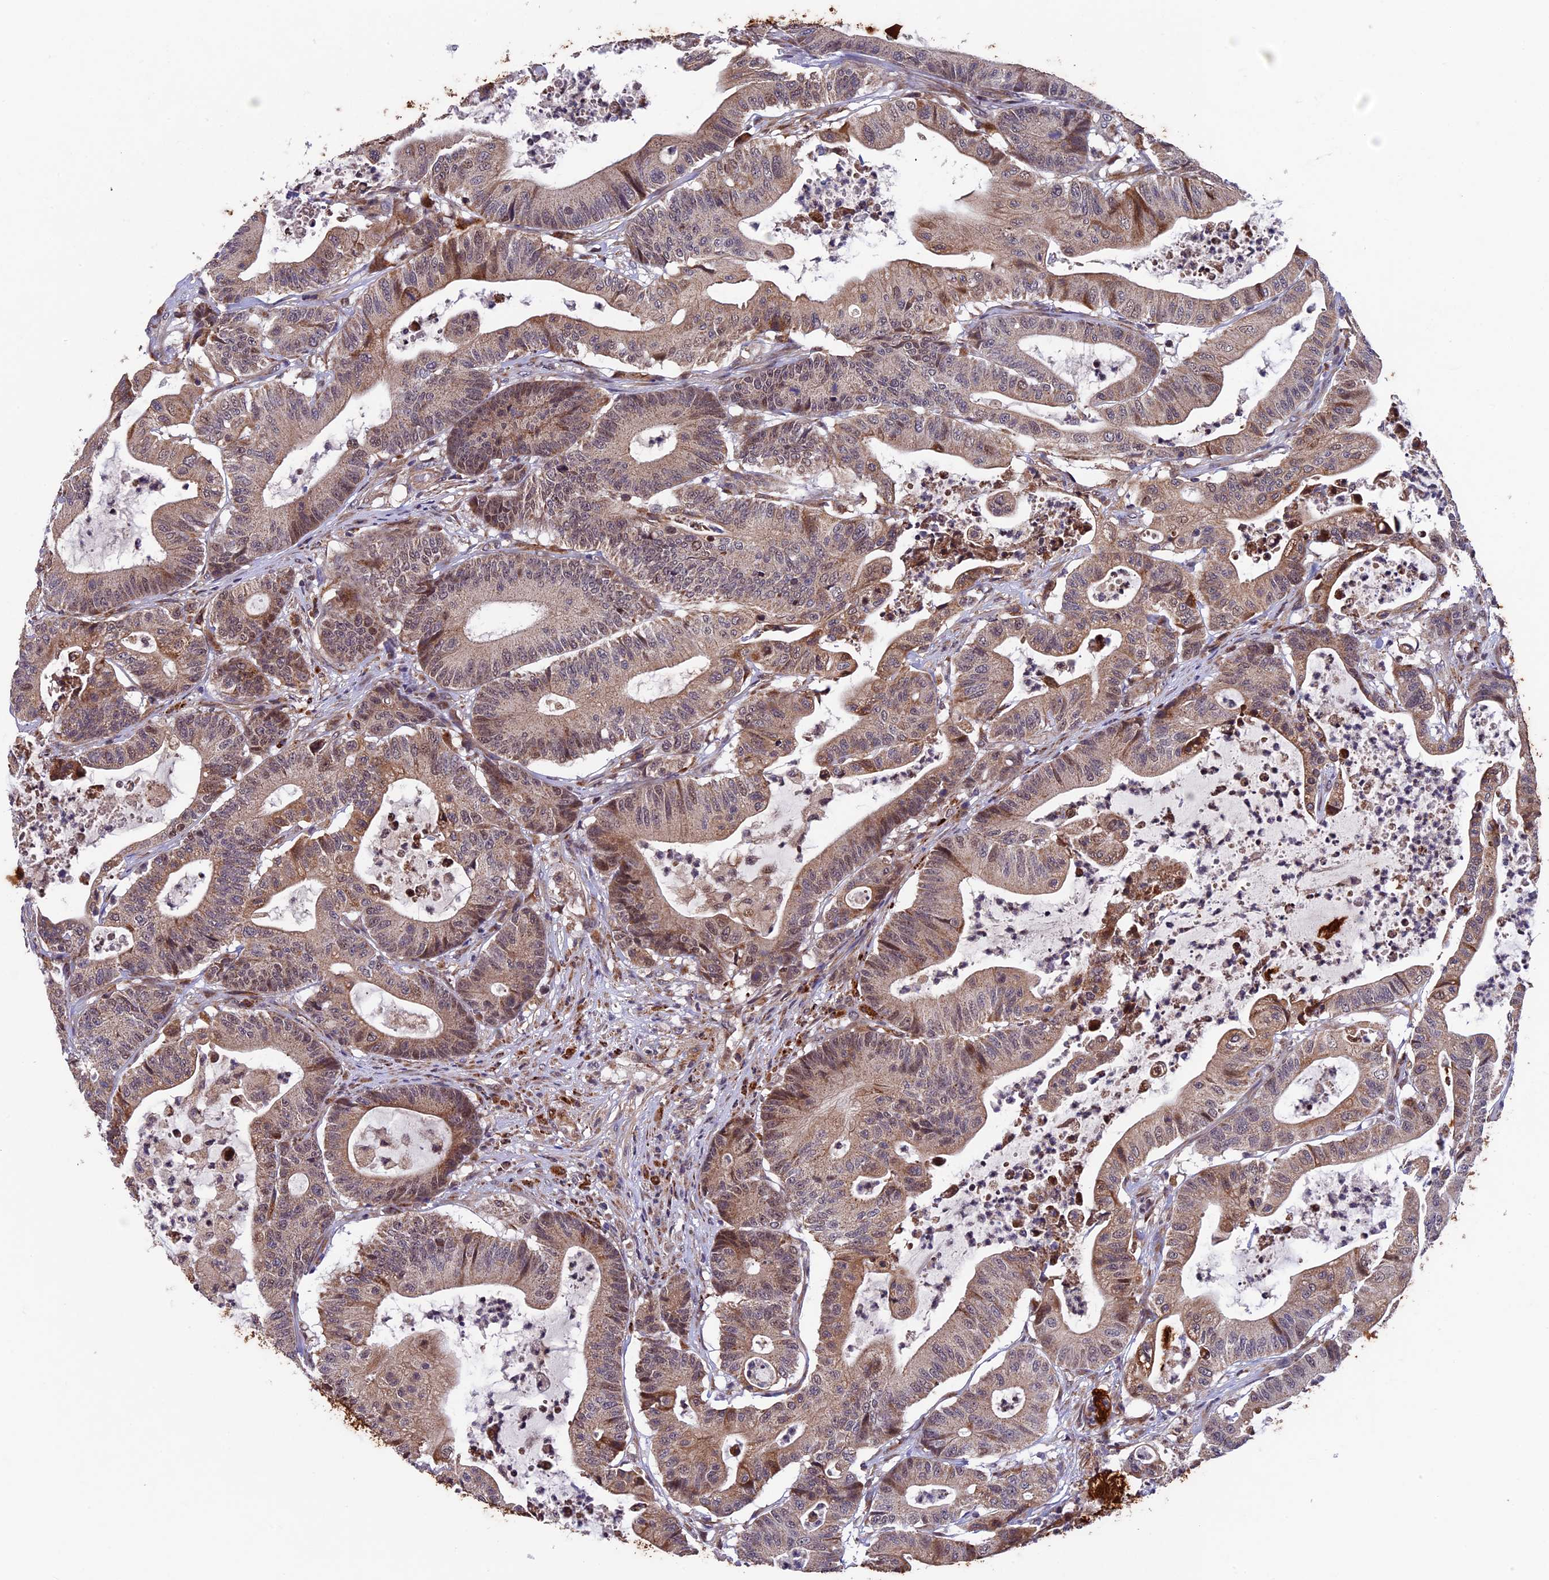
{"staining": {"intensity": "moderate", "quantity": ">75%", "location": "cytoplasmic/membranous,nuclear"}, "tissue": "colorectal cancer", "cell_type": "Tumor cells", "image_type": "cancer", "snomed": [{"axis": "morphology", "description": "Adenocarcinoma, NOS"}, {"axis": "topography", "description": "Colon"}], "caption": "The micrograph exhibits staining of colorectal cancer, revealing moderate cytoplasmic/membranous and nuclear protein staining (brown color) within tumor cells.", "gene": "RNF17", "patient": {"sex": "female", "age": 84}}